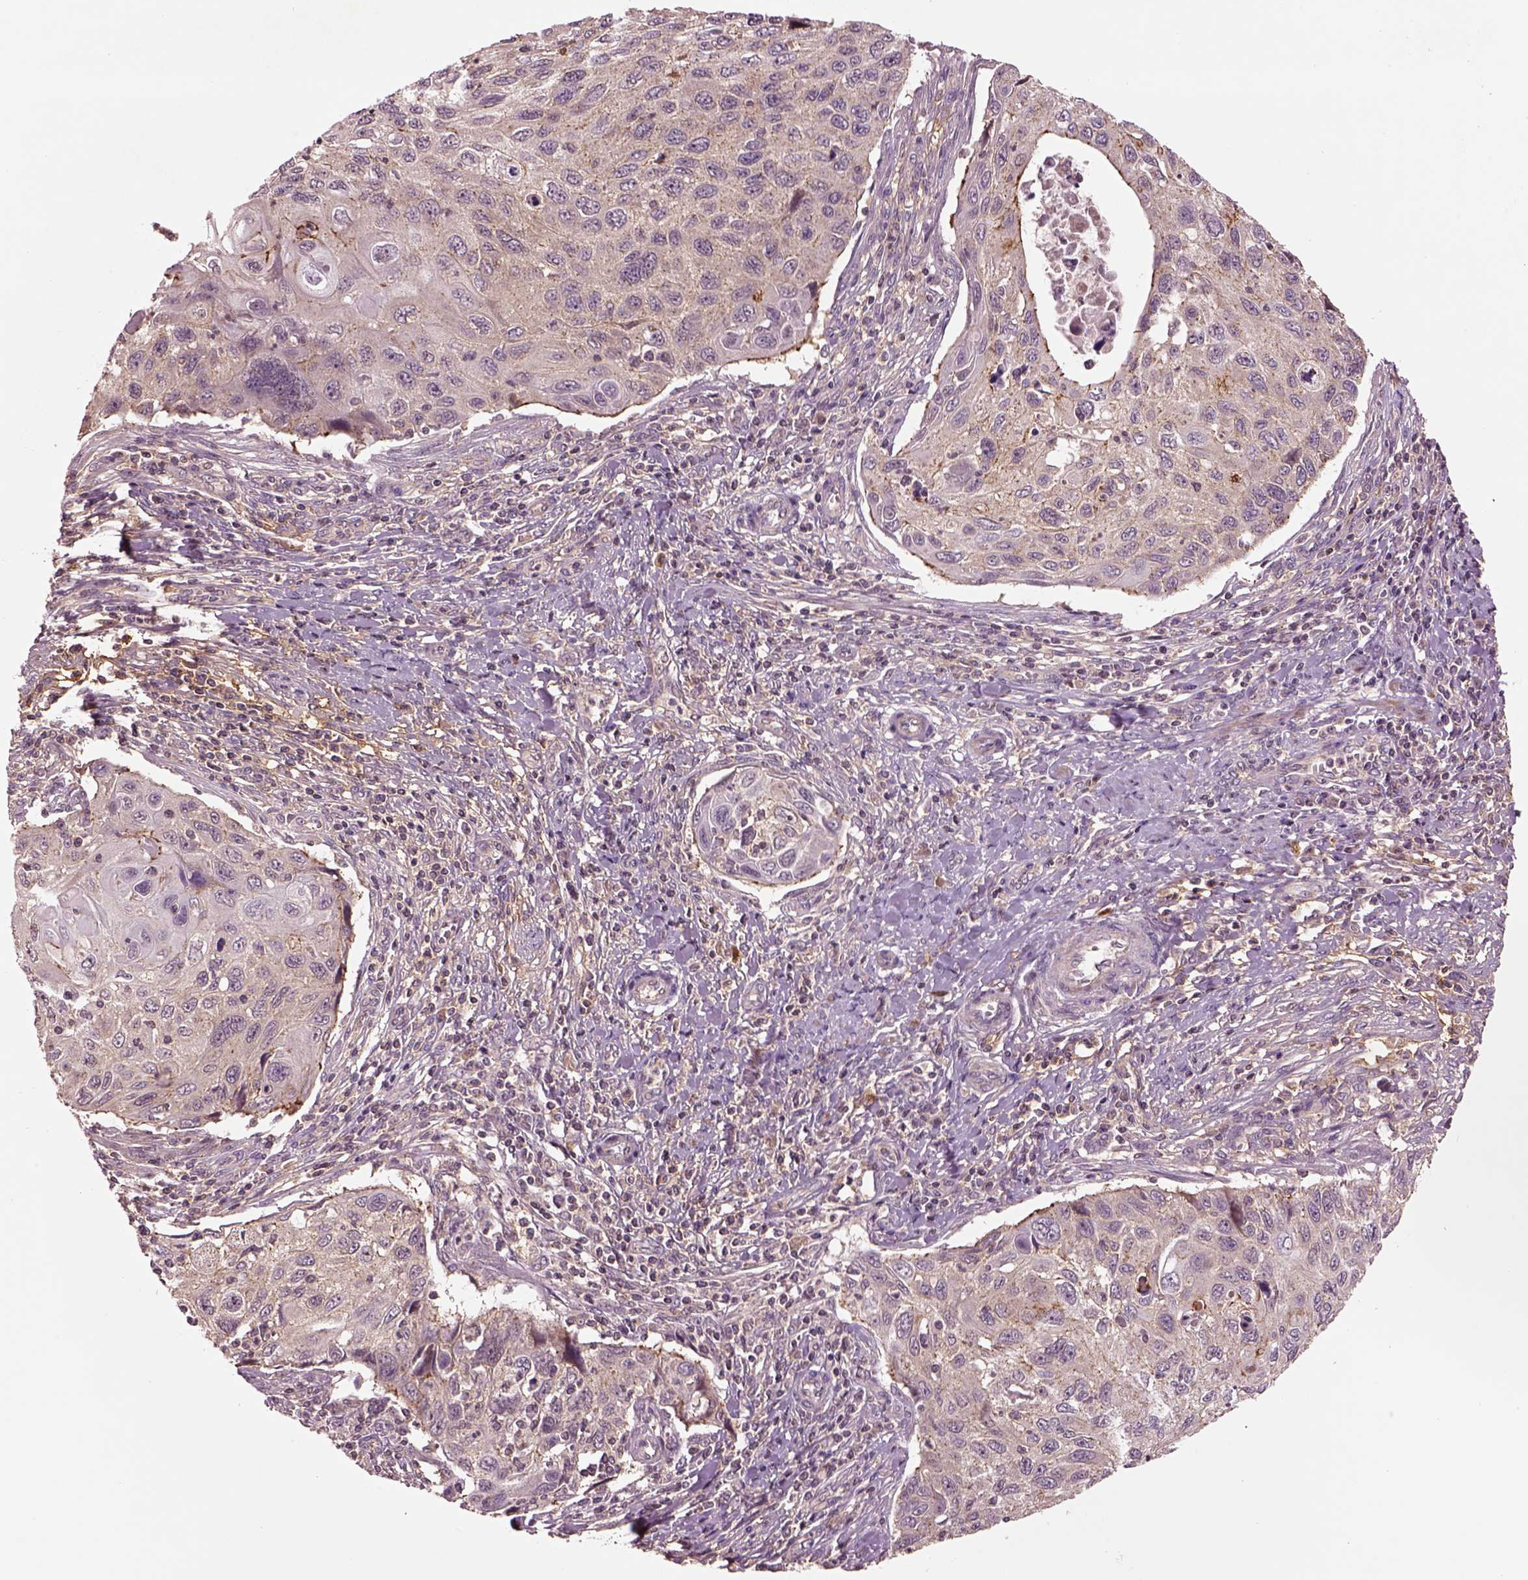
{"staining": {"intensity": "weak", "quantity": "<25%", "location": "cytoplasmic/membranous"}, "tissue": "cervical cancer", "cell_type": "Tumor cells", "image_type": "cancer", "snomed": [{"axis": "morphology", "description": "Squamous cell carcinoma, NOS"}, {"axis": "topography", "description": "Cervix"}], "caption": "Tumor cells are negative for brown protein staining in cervical squamous cell carcinoma.", "gene": "MTHFS", "patient": {"sex": "female", "age": 70}}